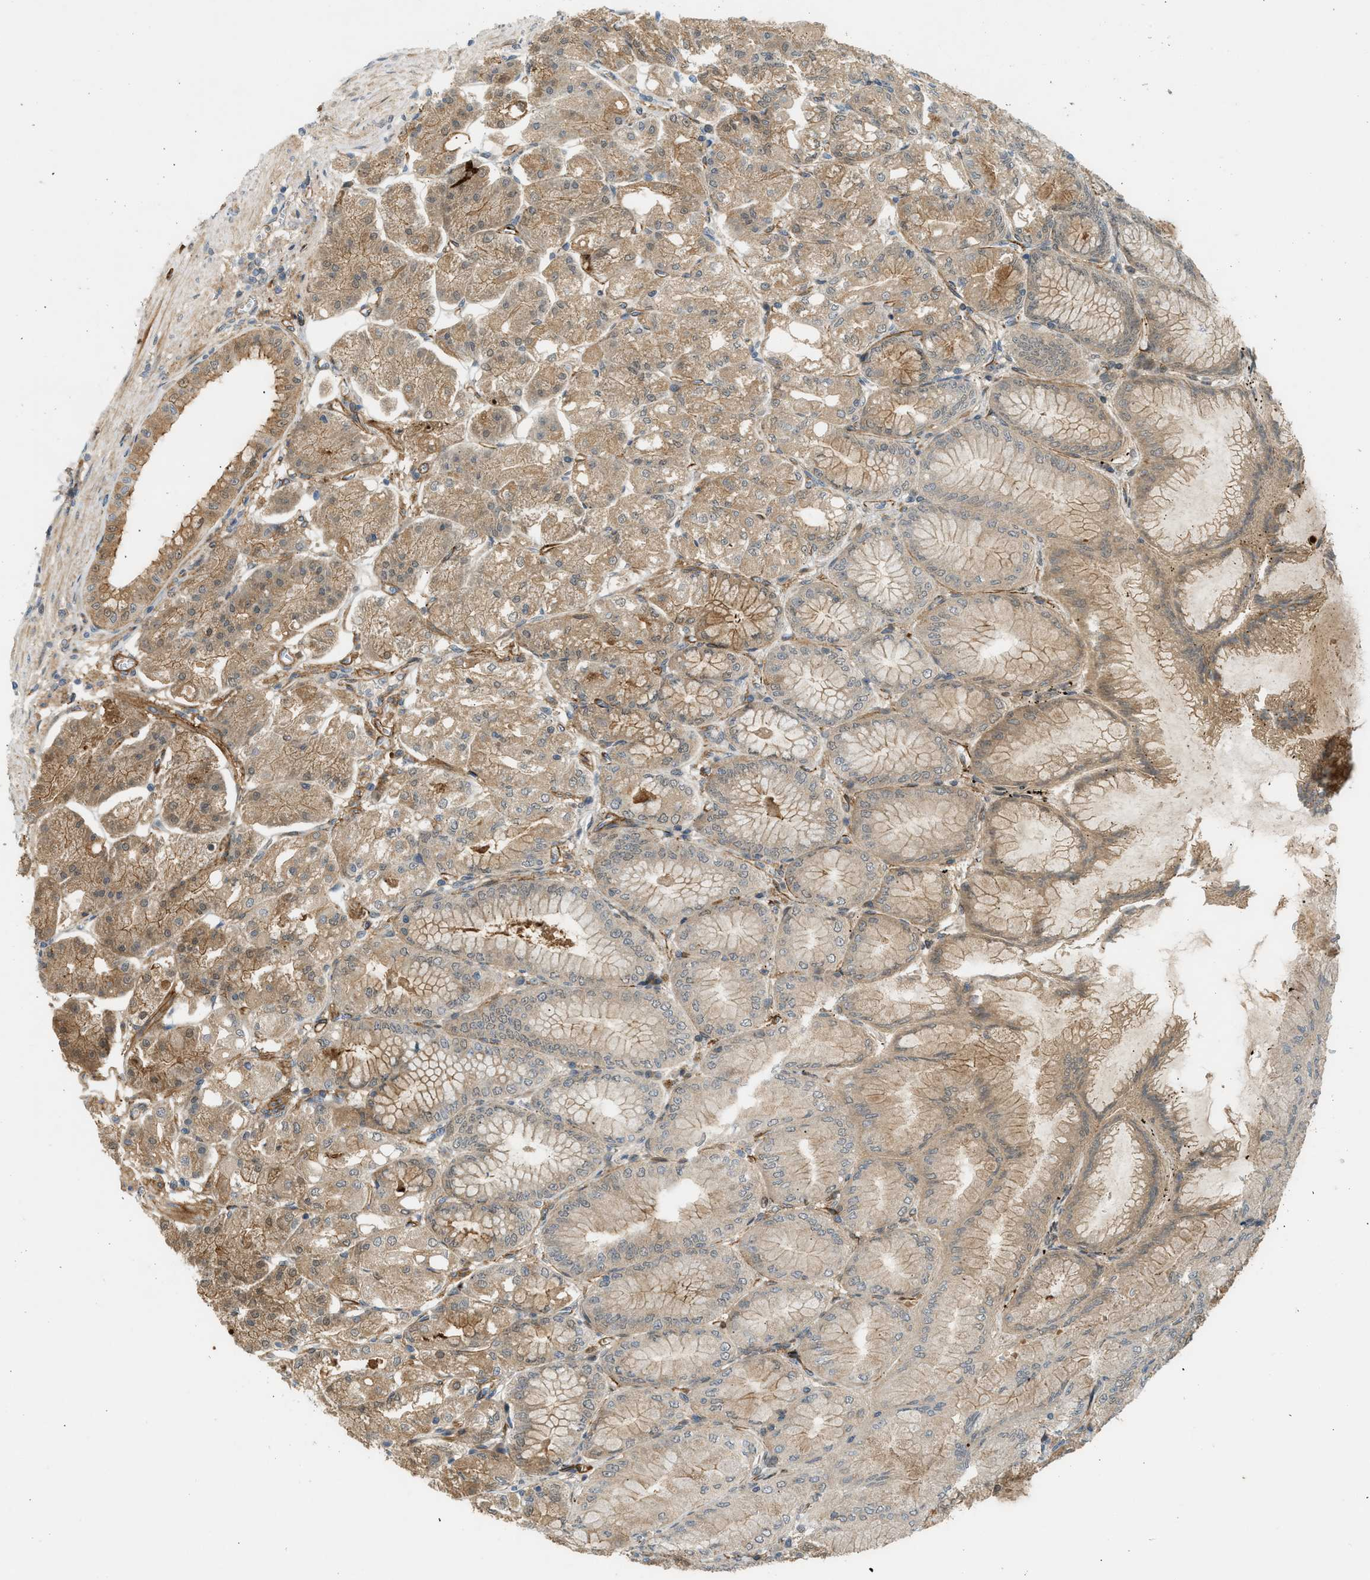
{"staining": {"intensity": "moderate", "quantity": ">75%", "location": "cytoplasmic/membranous"}, "tissue": "stomach", "cell_type": "Glandular cells", "image_type": "normal", "snomed": [{"axis": "morphology", "description": "Normal tissue, NOS"}, {"axis": "topography", "description": "Stomach, lower"}], "caption": "High-power microscopy captured an IHC image of benign stomach, revealing moderate cytoplasmic/membranous staining in approximately >75% of glandular cells.", "gene": "EDNRA", "patient": {"sex": "male", "age": 71}}